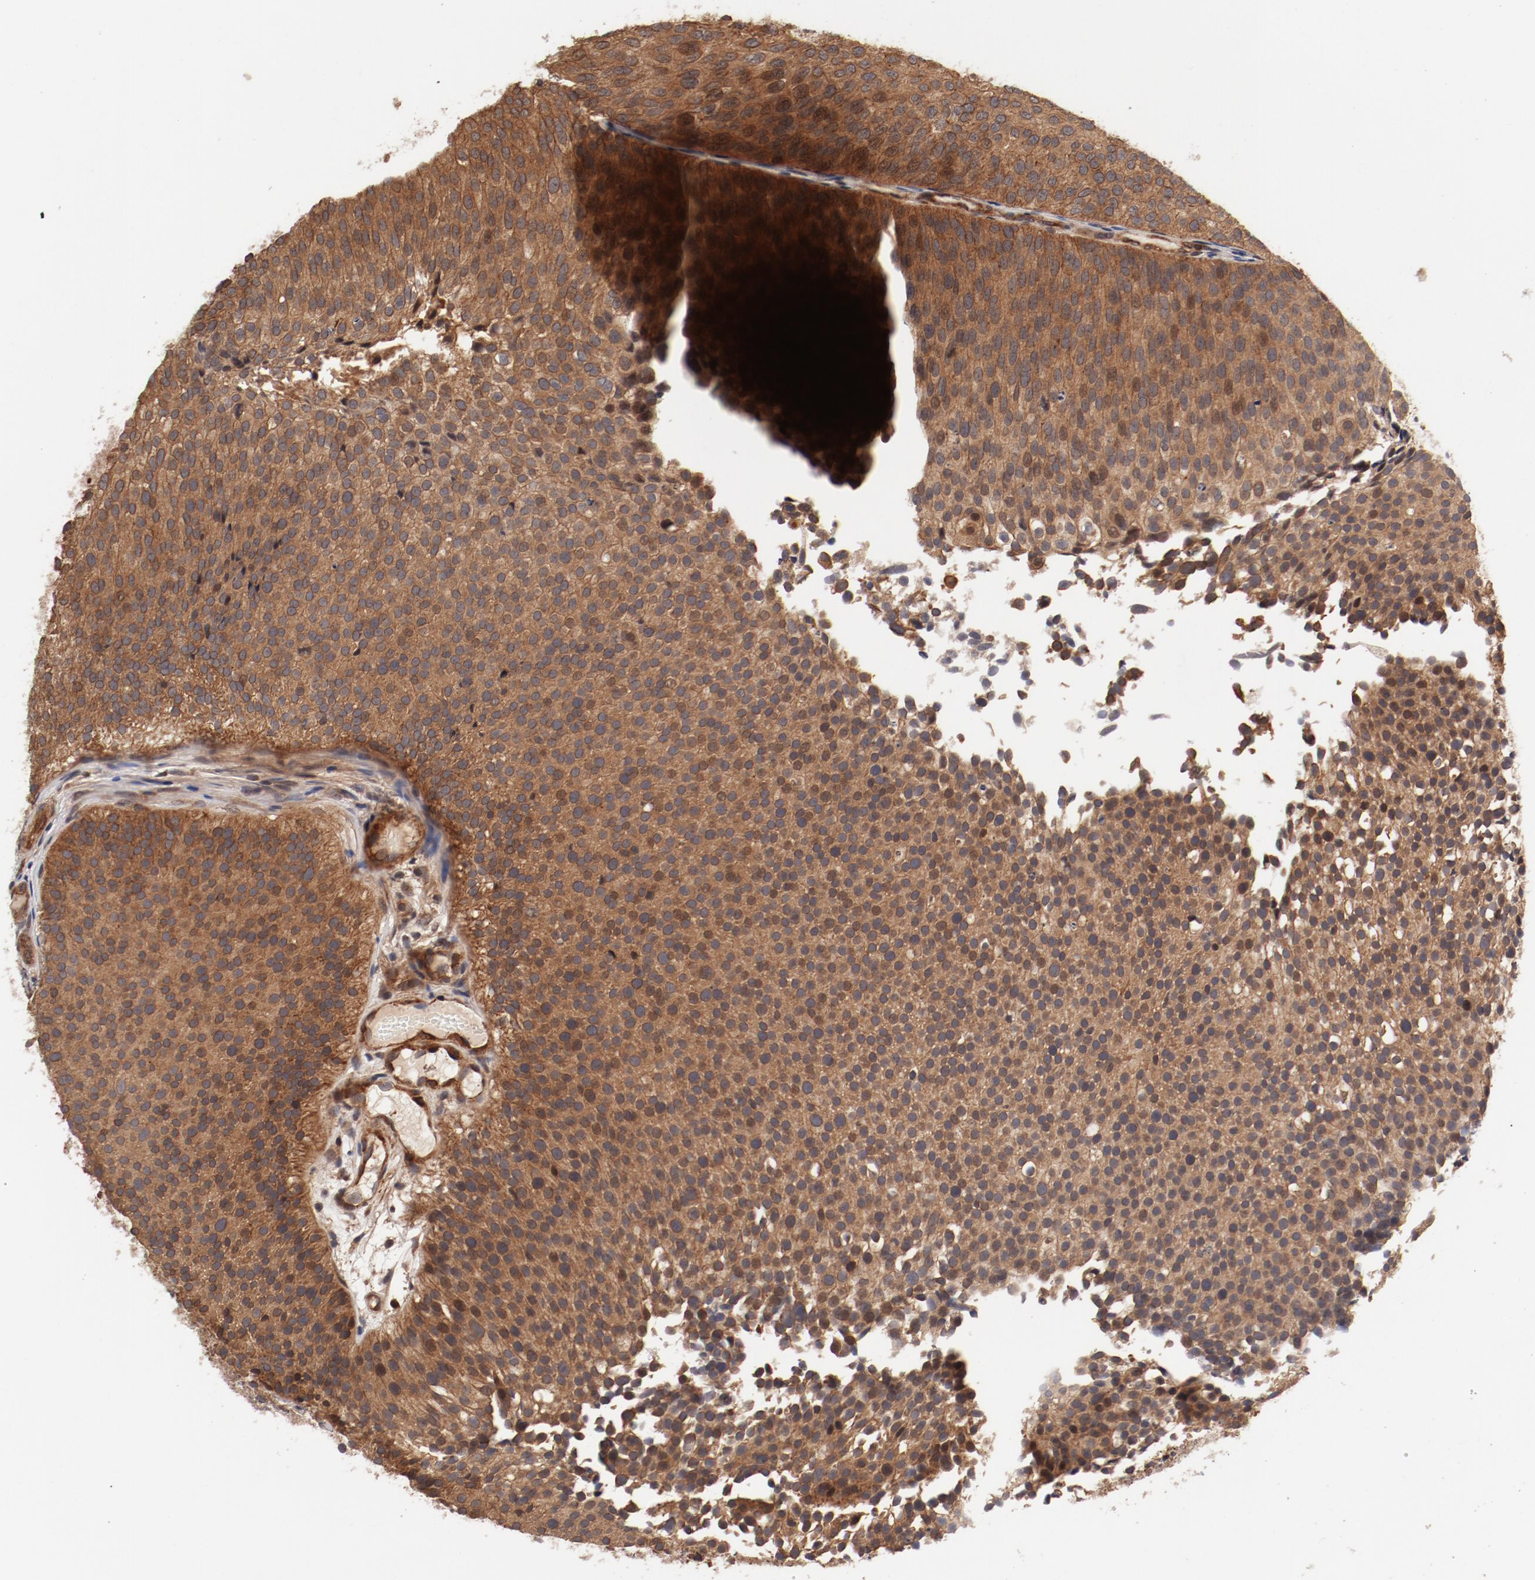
{"staining": {"intensity": "moderate", "quantity": ">75%", "location": "cytoplasmic/membranous,nuclear"}, "tissue": "urothelial cancer", "cell_type": "Tumor cells", "image_type": "cancer", "snomed": [{"axis": "morphology", "description": "Urothelial carcinoma, Low grade"}, {"axis": "topography", "description": "Urinary bladder"}], "caption": "Immunohistochemistry photomicrograph of neoplastic tissue: urothelial cancer stained using IHC shows medium levels of moderate protein expression localized specifically in the cytoplasmic/membranous and nuclear of tumor cells, appearing as a cytoplasmic/membranous and nuclear brown color.", "gene": "GUF1", "patient": {"sex": "male", "age": 85}}